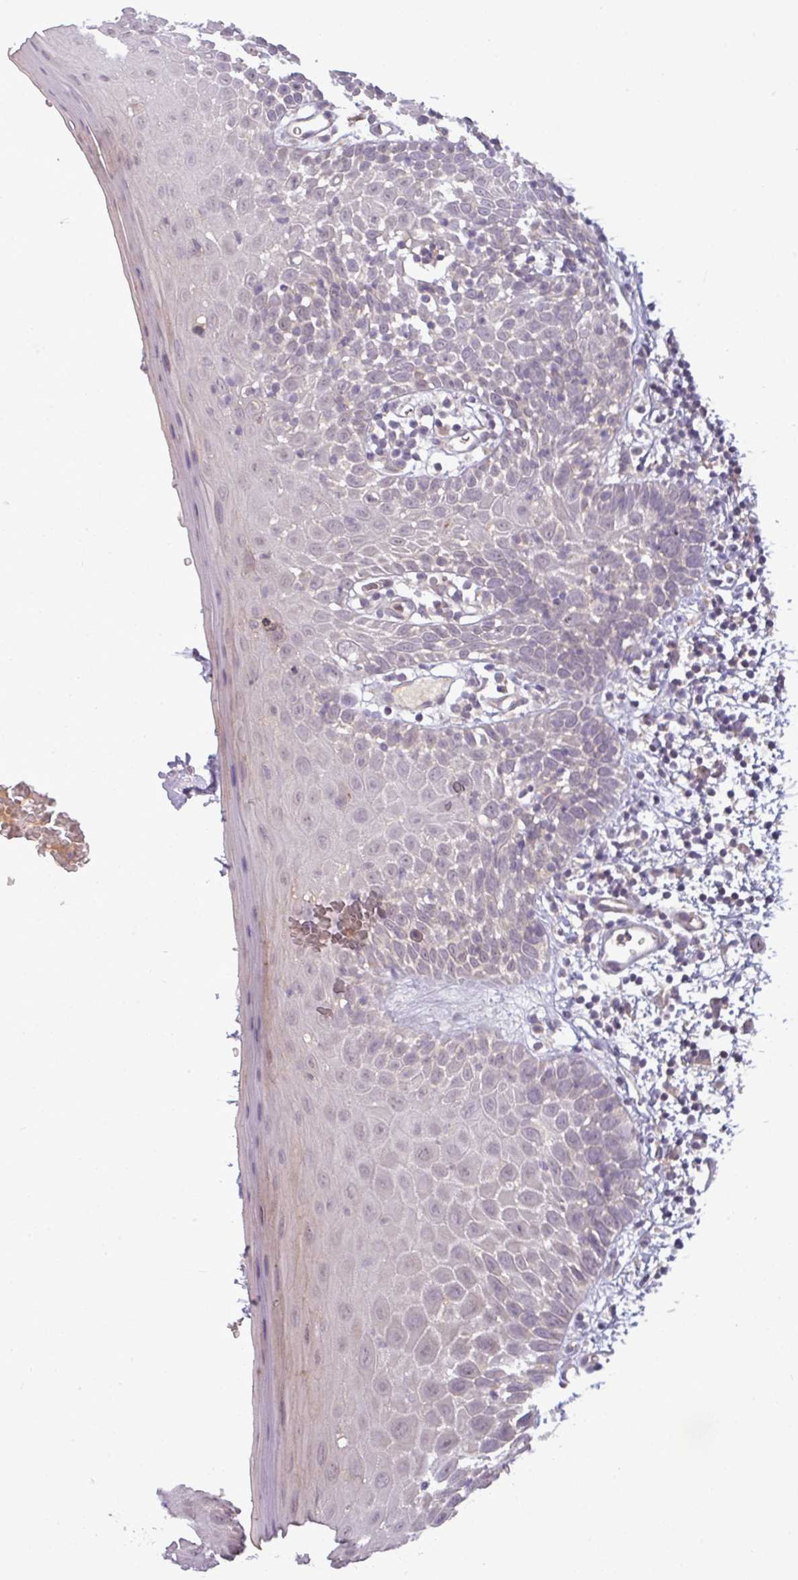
{"staining": {"intensity": "weak", "quantity": "<25%", "location": "cytoplasmic/membranous"}, "tissue": "oral mucosa", "cell_type": "Squamous epithelial cells", "image_type": "normal", "snomed": [{"axis": "morphology", "description": "Normal tissue, NOS"}, {"axis": "morphology", "description": "Squamous cell carcinoma, NOS"}, {"axis": "topography", "description": "Oral tissue"}, {"axis": "topography", "description": "Tounge, NOS"}, {"axis": "topography", "description": "Head-Neck"}], "caption": "This is a image of immunohistochemistry staining of unremarkable oral mucosa, which shows no positivity in squamous epithelial cells.", "gene": "ZNF35", "patient": {"sex": "male", "age": 76}}